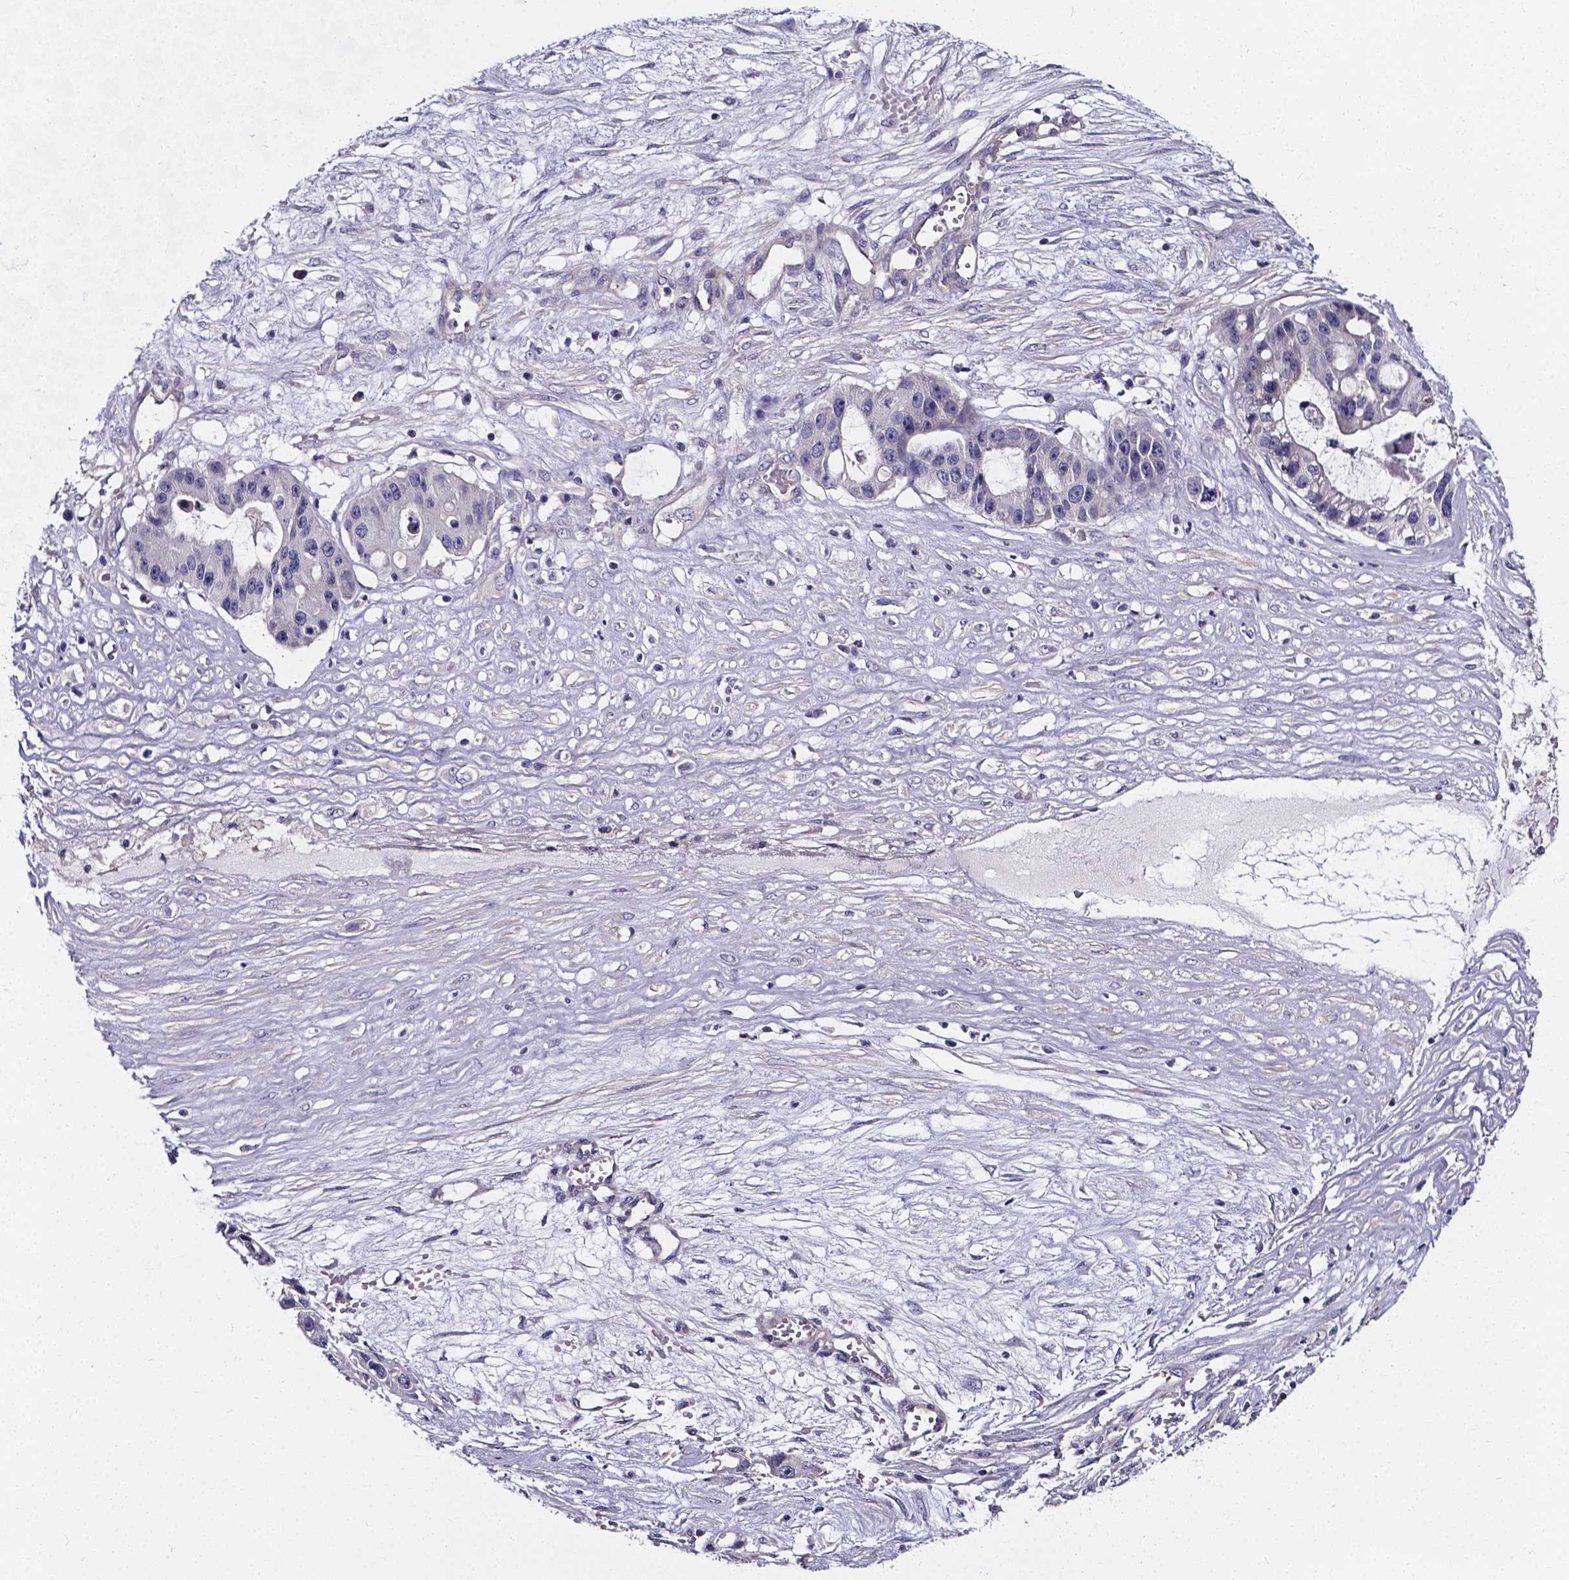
{"staining": {"intensity": "negative", "quantity": "none", "location": "none"}, "tissue": "ovarian cancer", "cell_type": "Tumor cells", "image_type": "cancer", "snomed": [{"axis": "morphology", "description": "Cystadenocarcinoma, serous, NOS"}, {"axis": "topography", "description": "Ovary"}], "caption": "Ovarian serous cystadenocarcinoma was stained to show a protein in brown. There is no significant positivity in tumor cells. (IHC, brightfield microscopy, high magnification).", "gene": "CACNG8", "patient": {"sex": "female", "age": 56}}